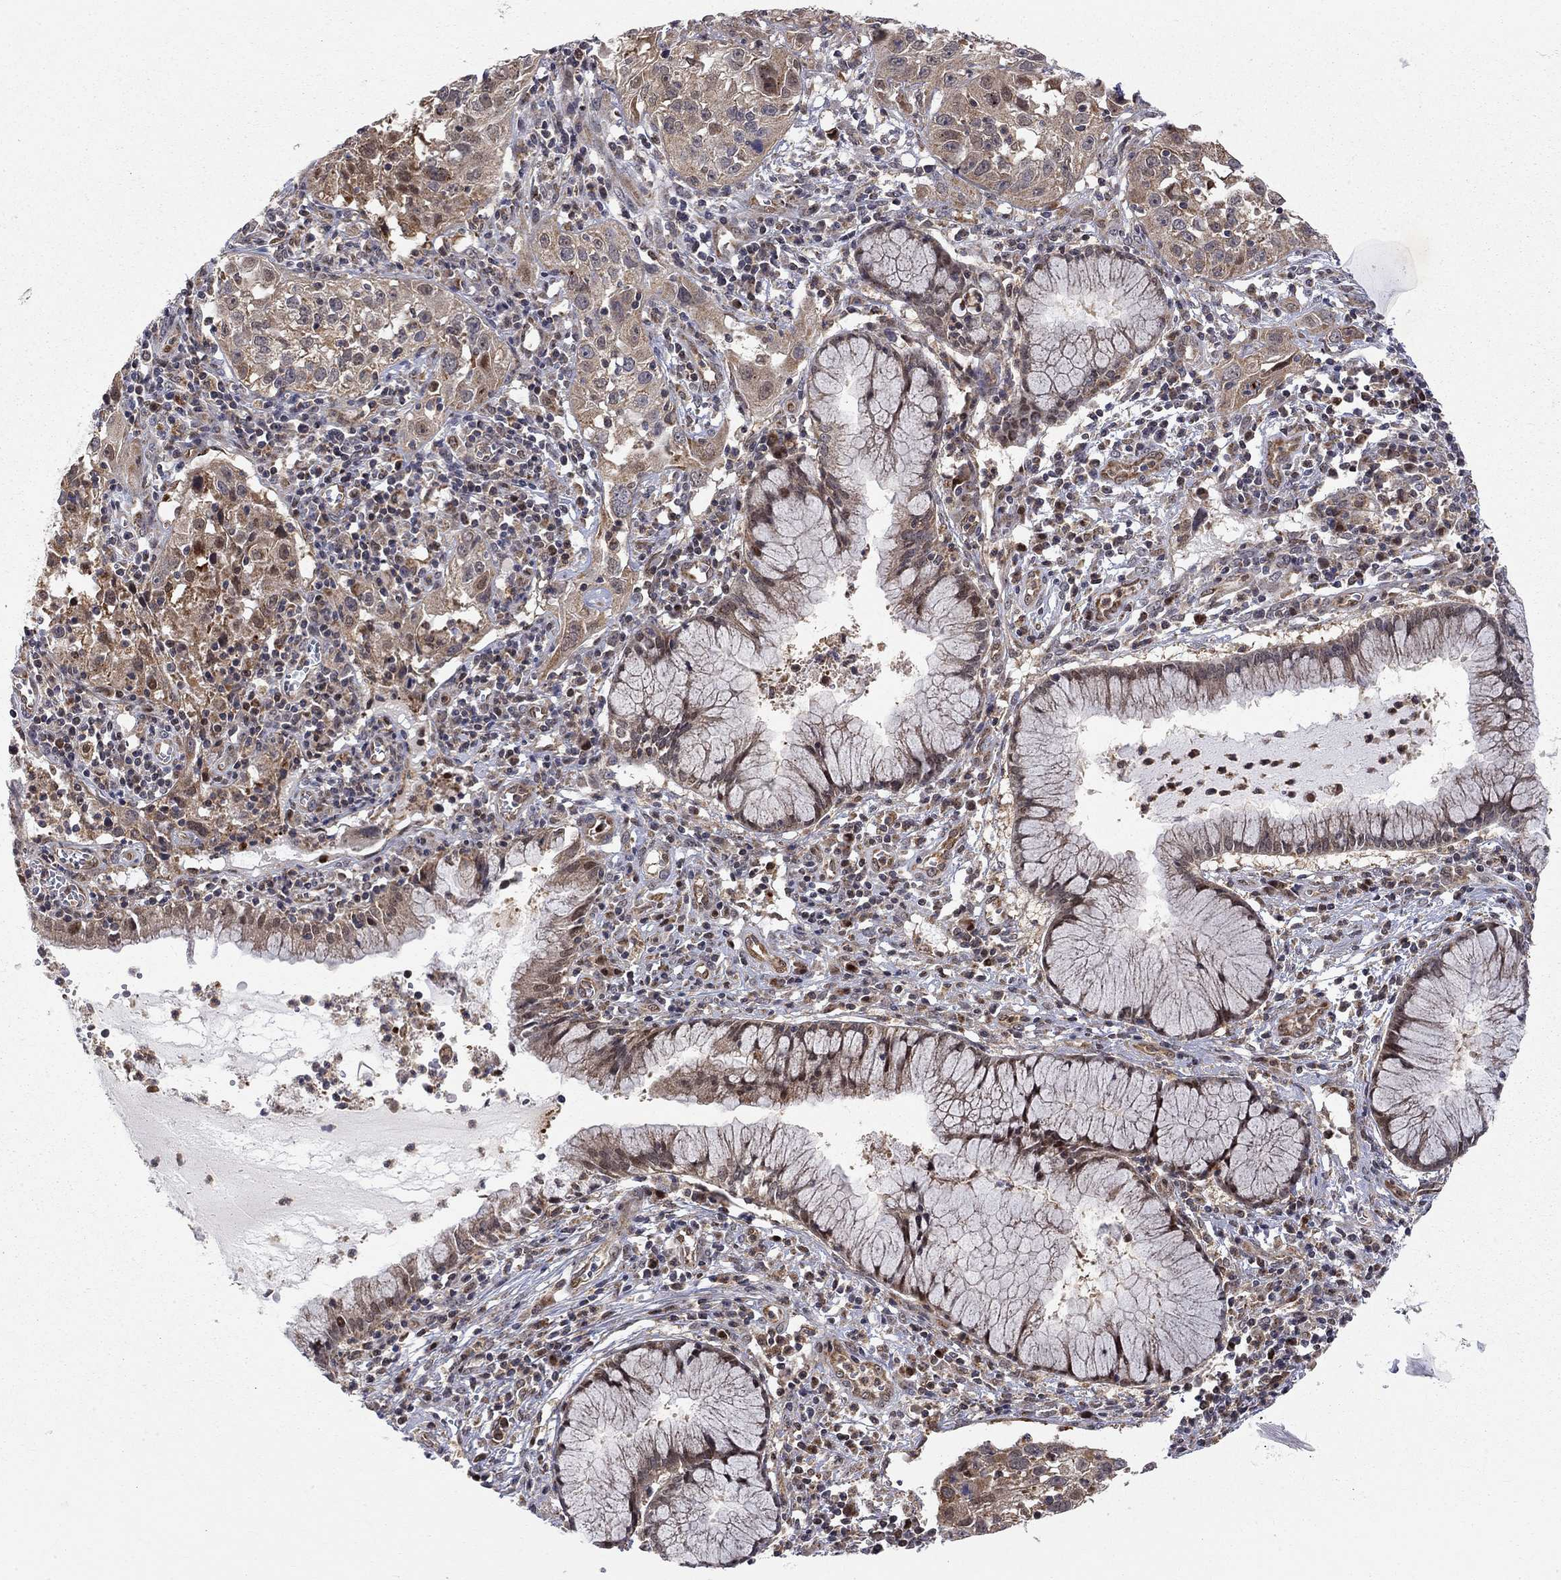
{"staining": {"intensity": "moderate", "quantity": "25%-75%", "location": "cytoplasmic/membranous,nuclear"}, "tissue": "cervical cancer", "cell_type": "Tumor cells", "image_type": "cancer", "snomed": [{"axis": "morphology", "description": "Squamous cell carcinoma, NOS"}, {"axis": "topography", "description": "Cervix"}], "caption": "A photomicrograph showing moderate cytoplasmic/membranous and nuclear staining in approximately 25%-75% of tumor cells in squamous cell carcinoma (cervical), as visualized by brown immunohistochemical staining.", "gene": "ELOB", "patient": {"sex": "female", "age": 32}}